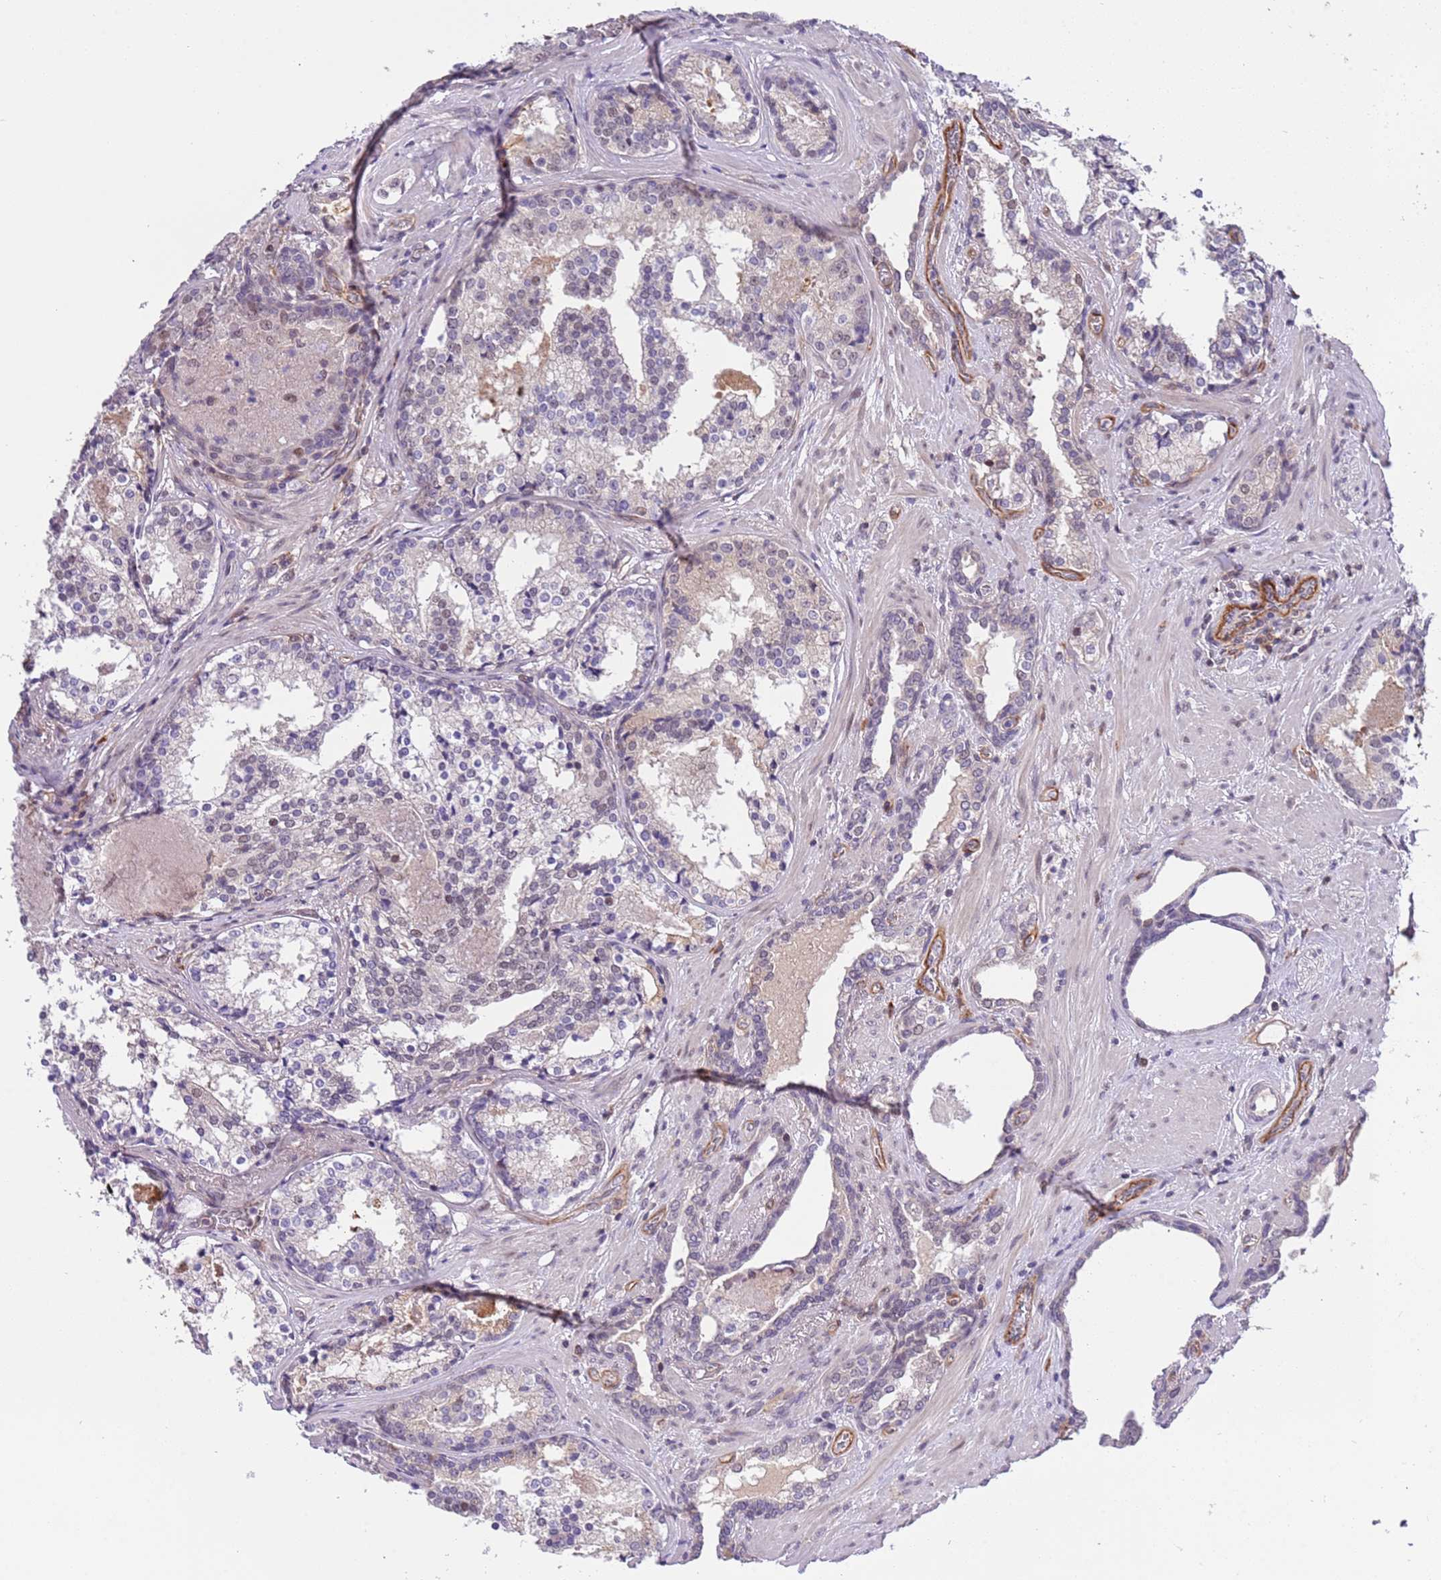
{"staining": {"intensity": "weak", "quantity": "<25%", "location": "nuclear"}, "tissue": "prostate cancer", "cell_type": "Tumor cells", "image_type": "cancer", "snomed": [{"axis": "morphology", "description": "Adenocarcinoma, High grade"}, {"axis": "topography", "description": "Prostate"}], "caption": "This is an immunohistochemistry (IHC) micrograph of human prostate adenocarcinoma (high-grade). There is no staining in tumor cells.", "gene": "MAGEF1", "patient": {"sex": "male", "age": 58}}